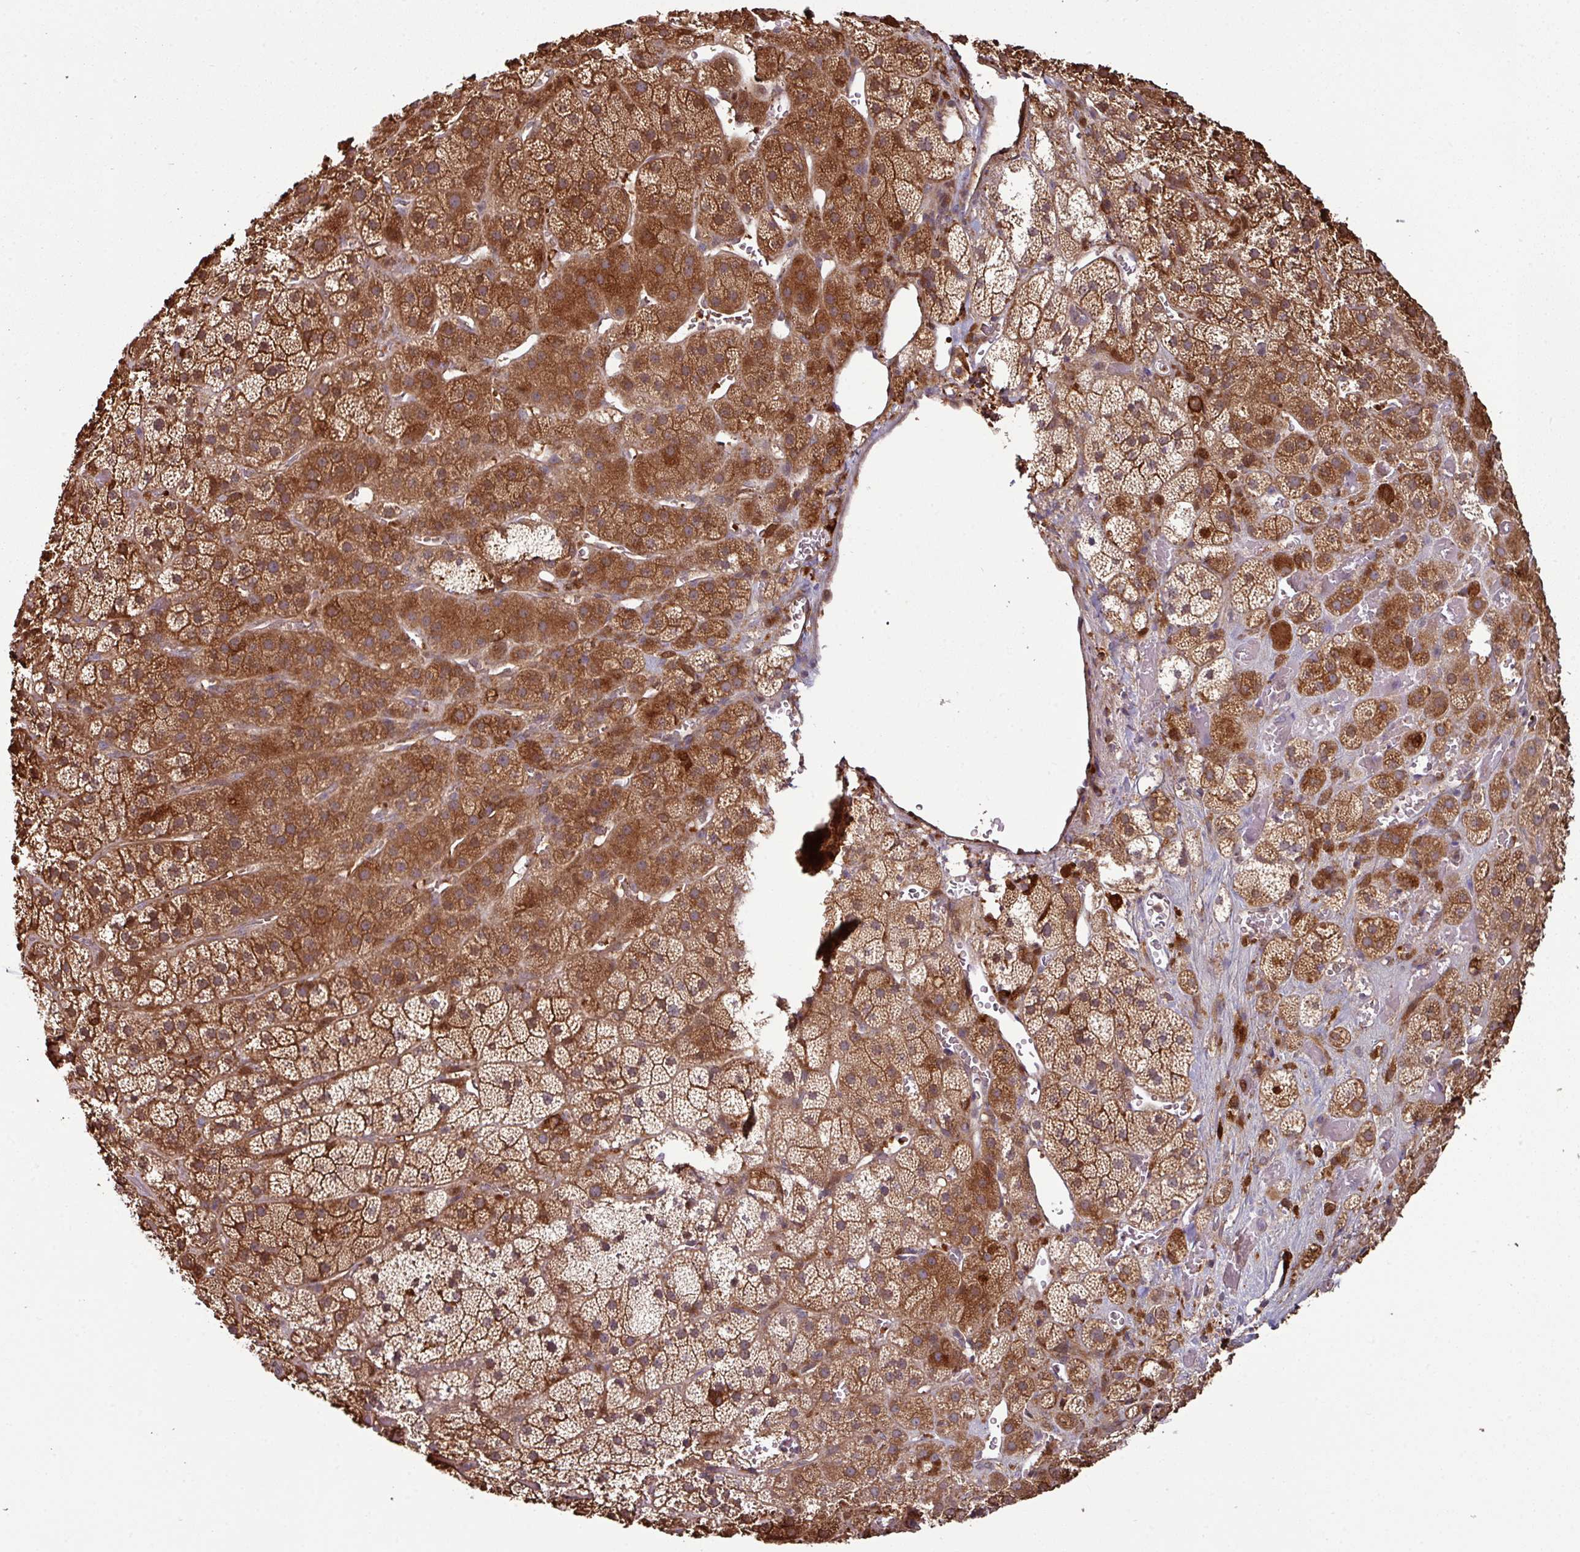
{"staining": {"intensity": "strong", "quantity": ">75%", "location": "cytoplasmic/membranous"}, "tissue": "adrenal gland", "cell_type": "Glandular cells", "image_type": "normal", "snomed": [{"axis": "morphology", "description": "Normal tissue, NOS"}, {"axis": "topography", "description": "Adrenal gland"}], "caption": "Immunohistochemistry of benign adrenal gland demonstrates high levels of strong cytoplasmic/membranous staining in about >75% of glandular cells.", "gene": "GNPDA1", "patient": {"sex": "male", "age": 57}}